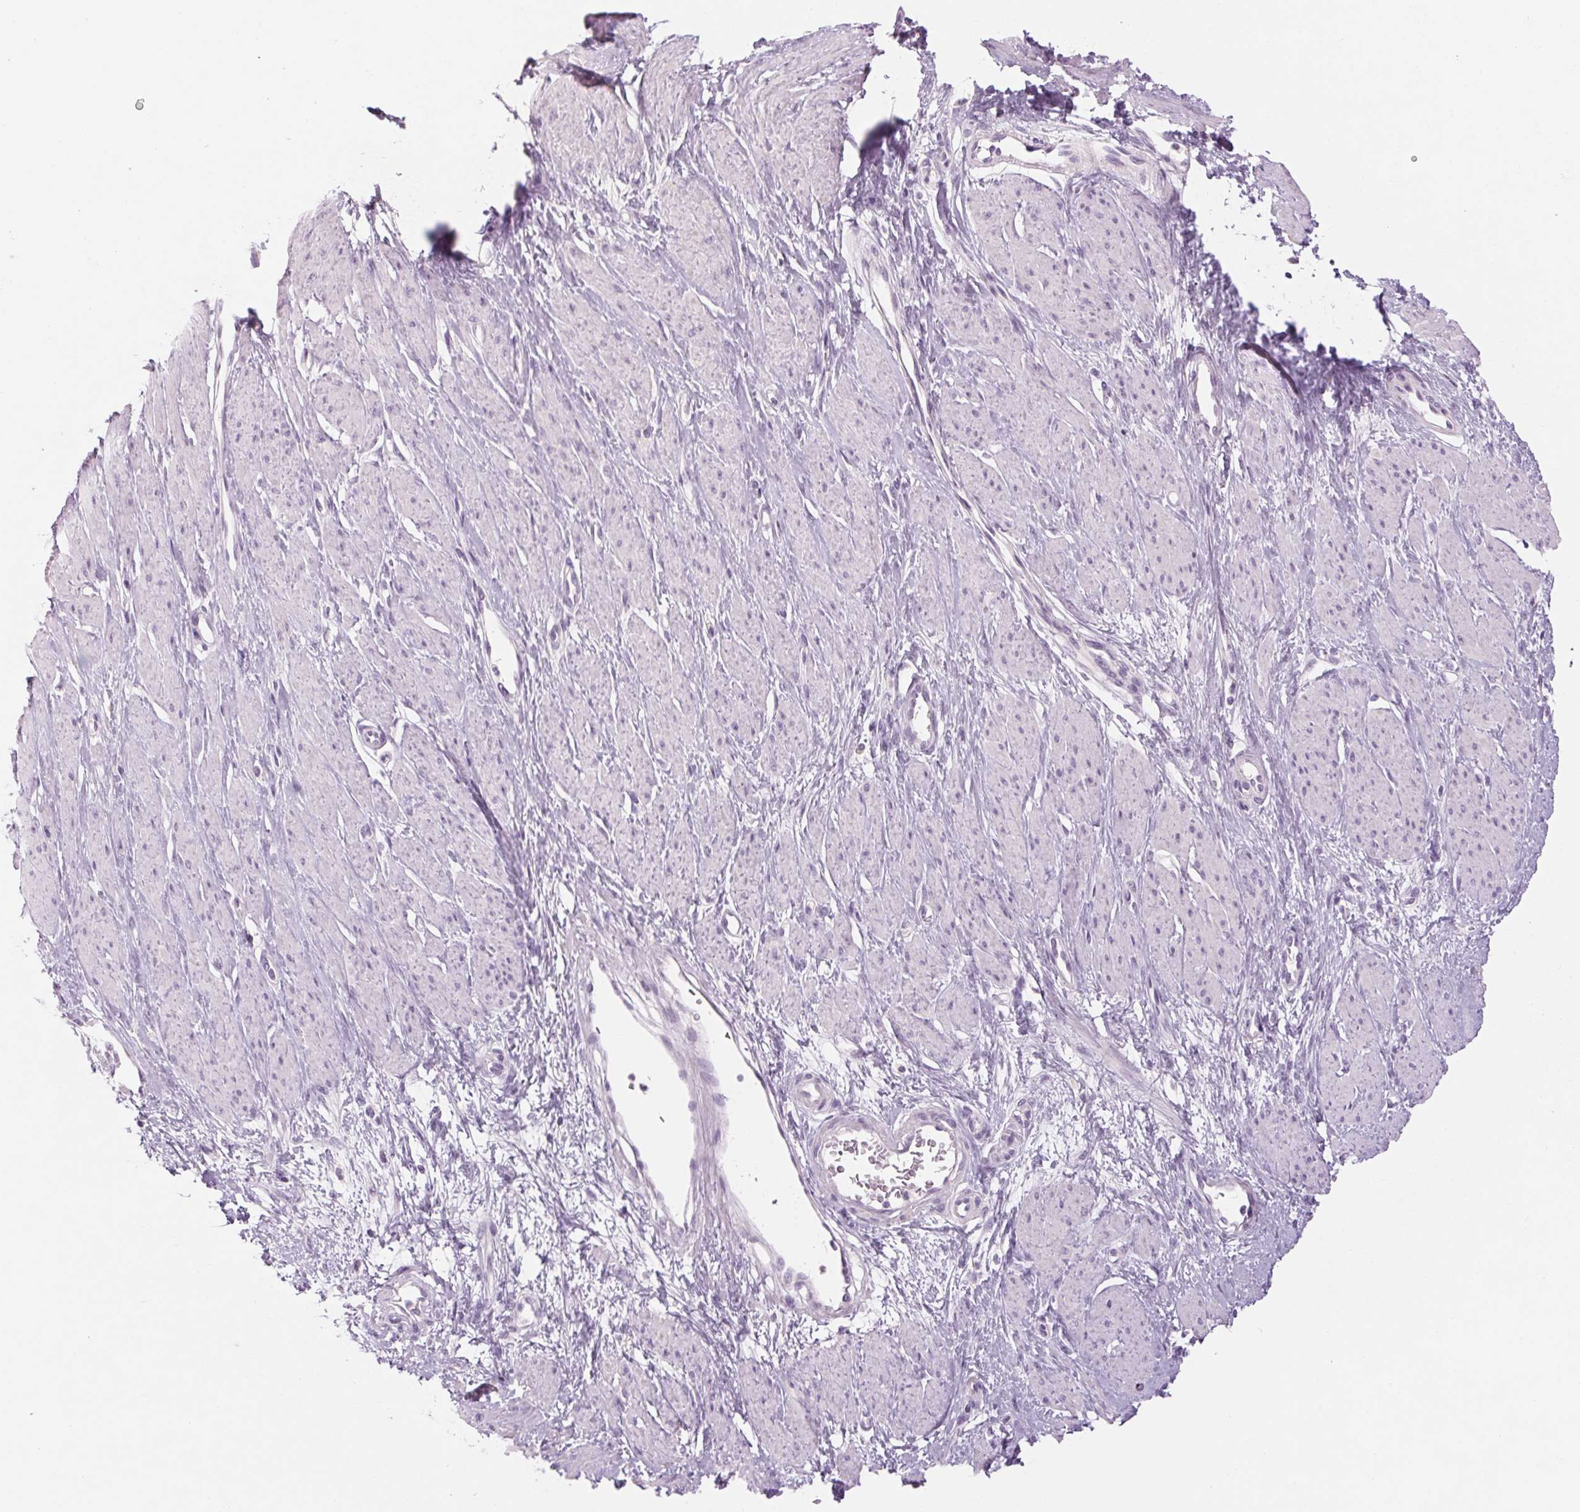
{"staining": {"intensity": "negative", "quantity": "none", "location": "none"}, "tissue": "smooth muscle", "cell_type": "Smooth muscle cells", "image_type": "normal", "snomed": [{"axis": "morphology", "description": "Normal tissue, NOS"}, {"axis": "topography", "description": "Smooth muscle"}, {"axis": "topography", "description": "Uterus"}], "caption": "Immunohistochemistry of normal smooth muscle reveals no staining in smooth muscle cells.", "gene": "RPTN", "patient": {"sex": "female", "age": 39}}